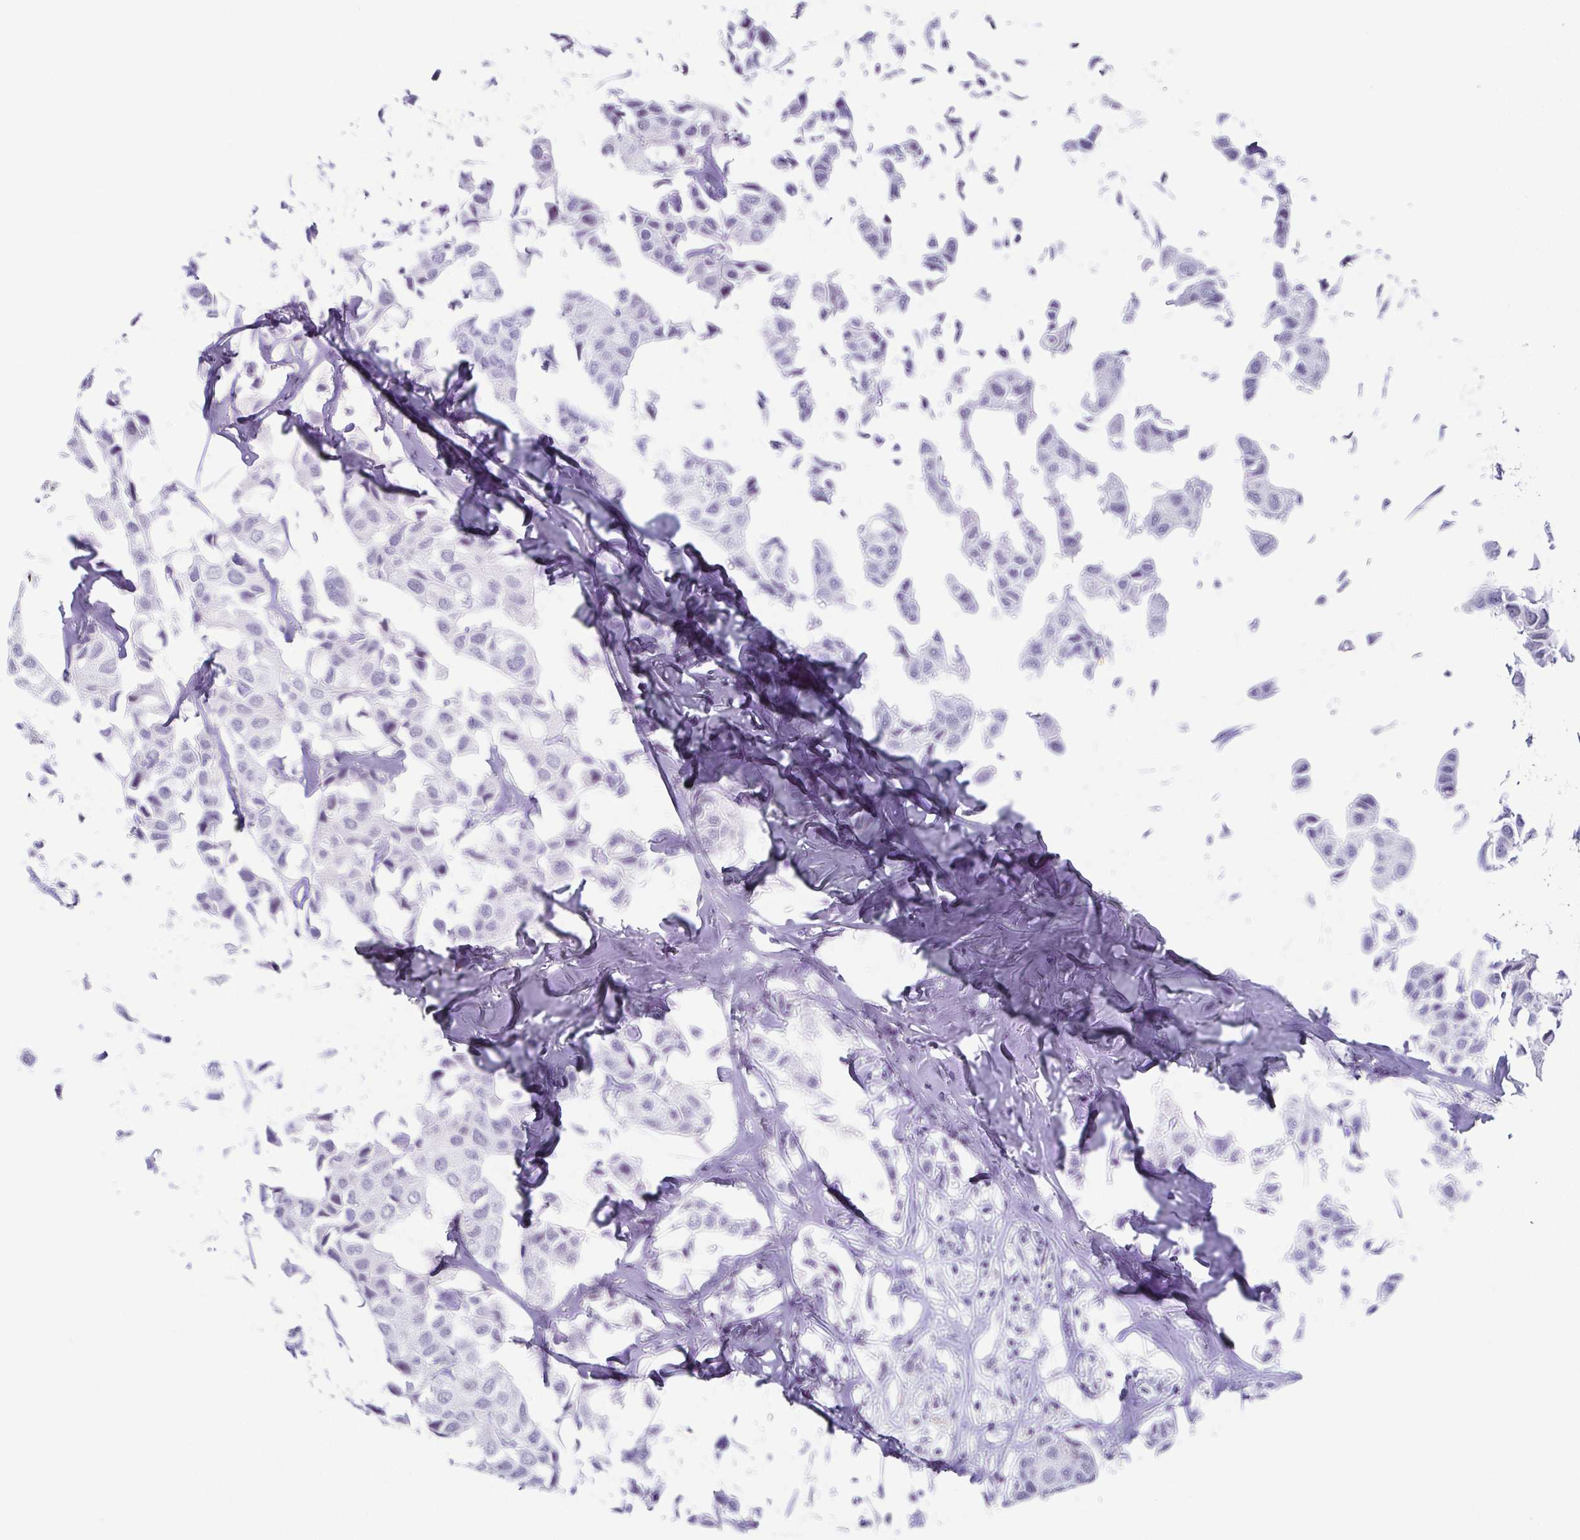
{"staining": {"intensity": "negative", "quantity": "none", "location": "none"}, "tissue": "breast cancer", "cell_type": "Tumor cells", "image_type": "cancer", "snomed": [{"axis": "morphology", "description": "Duct carcinoma"}, {"axis": "topography", "description": "Breast"}], "caption": "Invasive ductal carcinoma (breast) was stained to show a protein in brown. There is no significant staining in tumor cells. (DAB (3,3'-diaminobenzidine) immunohistochemistry visualized using brightfield microscopy, high magnification).", "gene": "ESX1", "patient": {"sex": "female", "age": 80}}